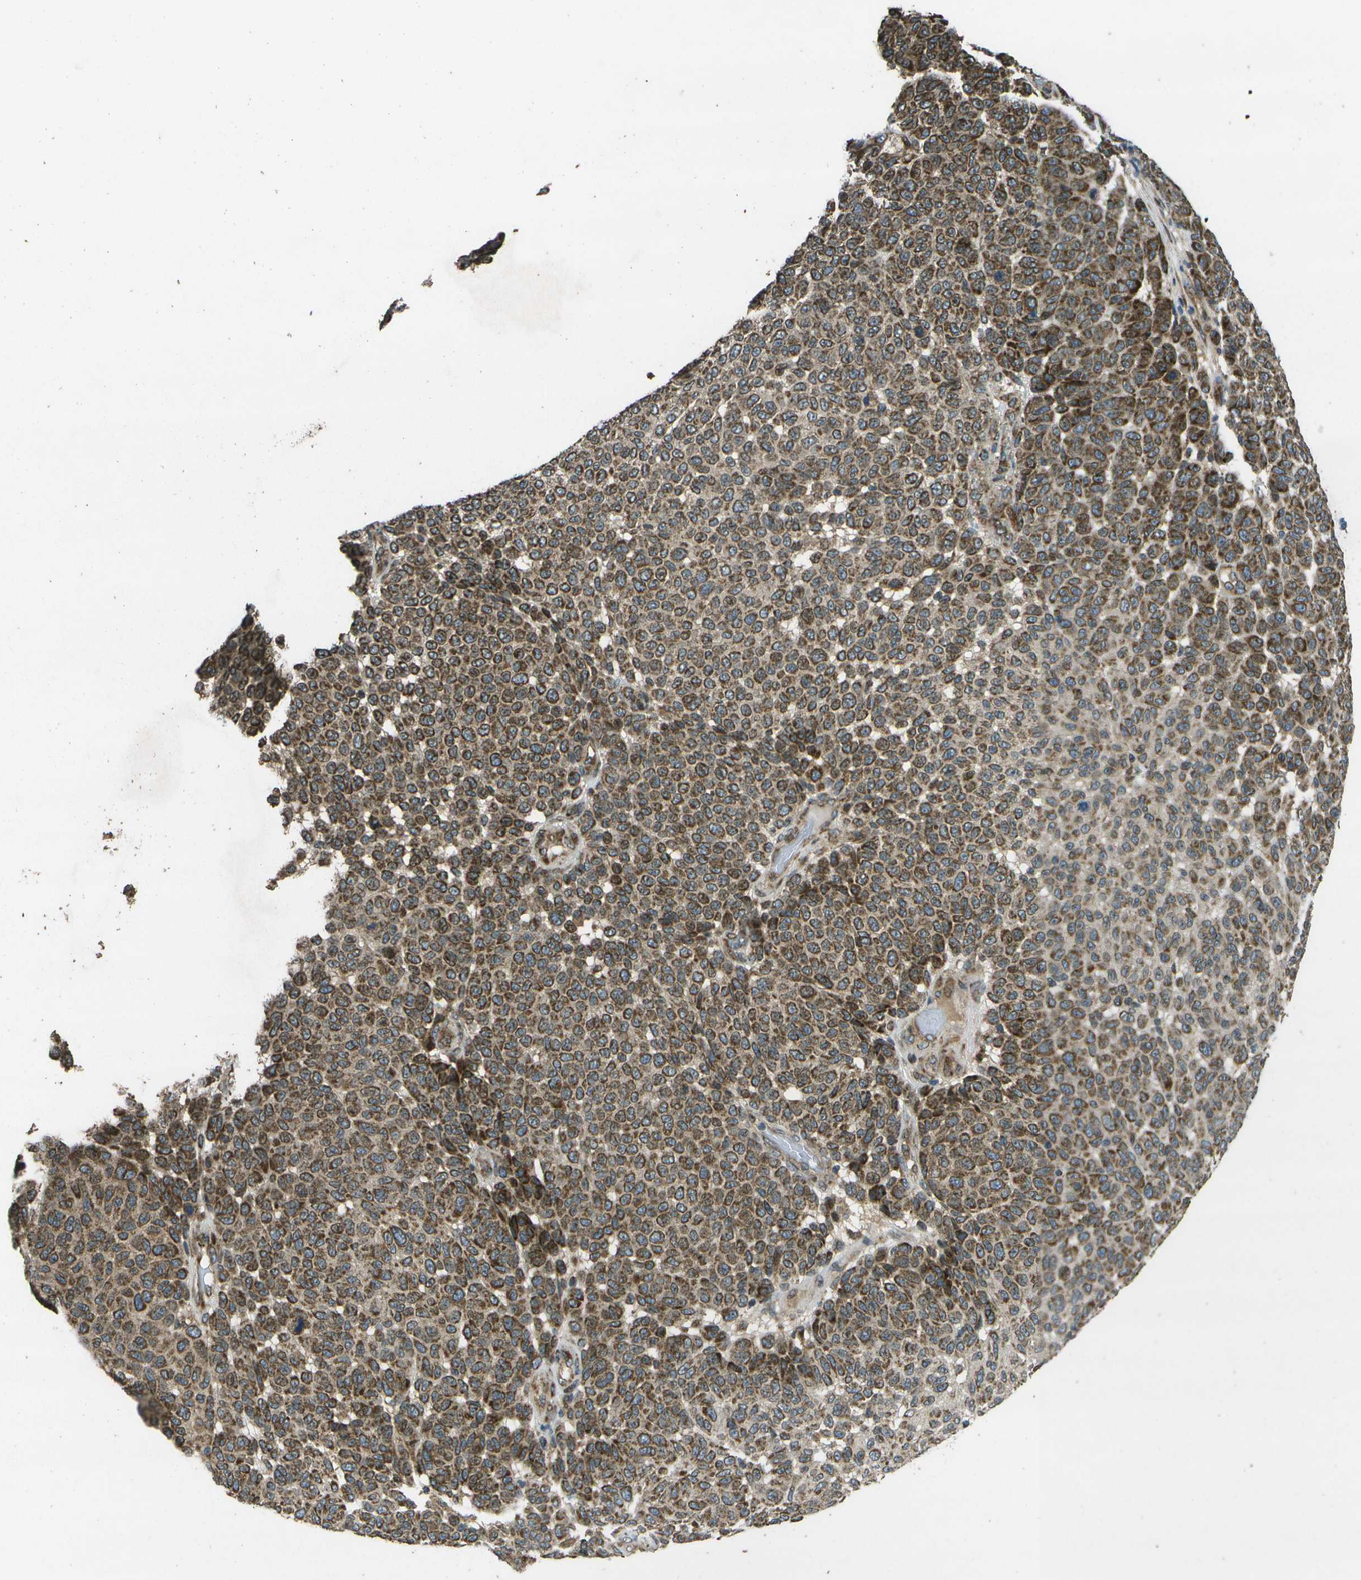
{"staining": {"intensity": "moderate", "quantity": ">75%", "location": "cytoplasmic/membranous"}, "tissue": "melanoma", "cell_type": "Tumor cells", "image_type": "cancer", "snomed": [{"axis": "morphology", "description": "Malignant melanoma, NOS"}, {"axis": "topography", "description": "Skin"}], "caption": "Immunohistochemical staining of human melanoma displays medium levels of moderate cytoplasmic/membranous protein positivity in about >75% of tumor cells.", "gene": "HFE", "patient": {"sex": "male", "age": 59}}